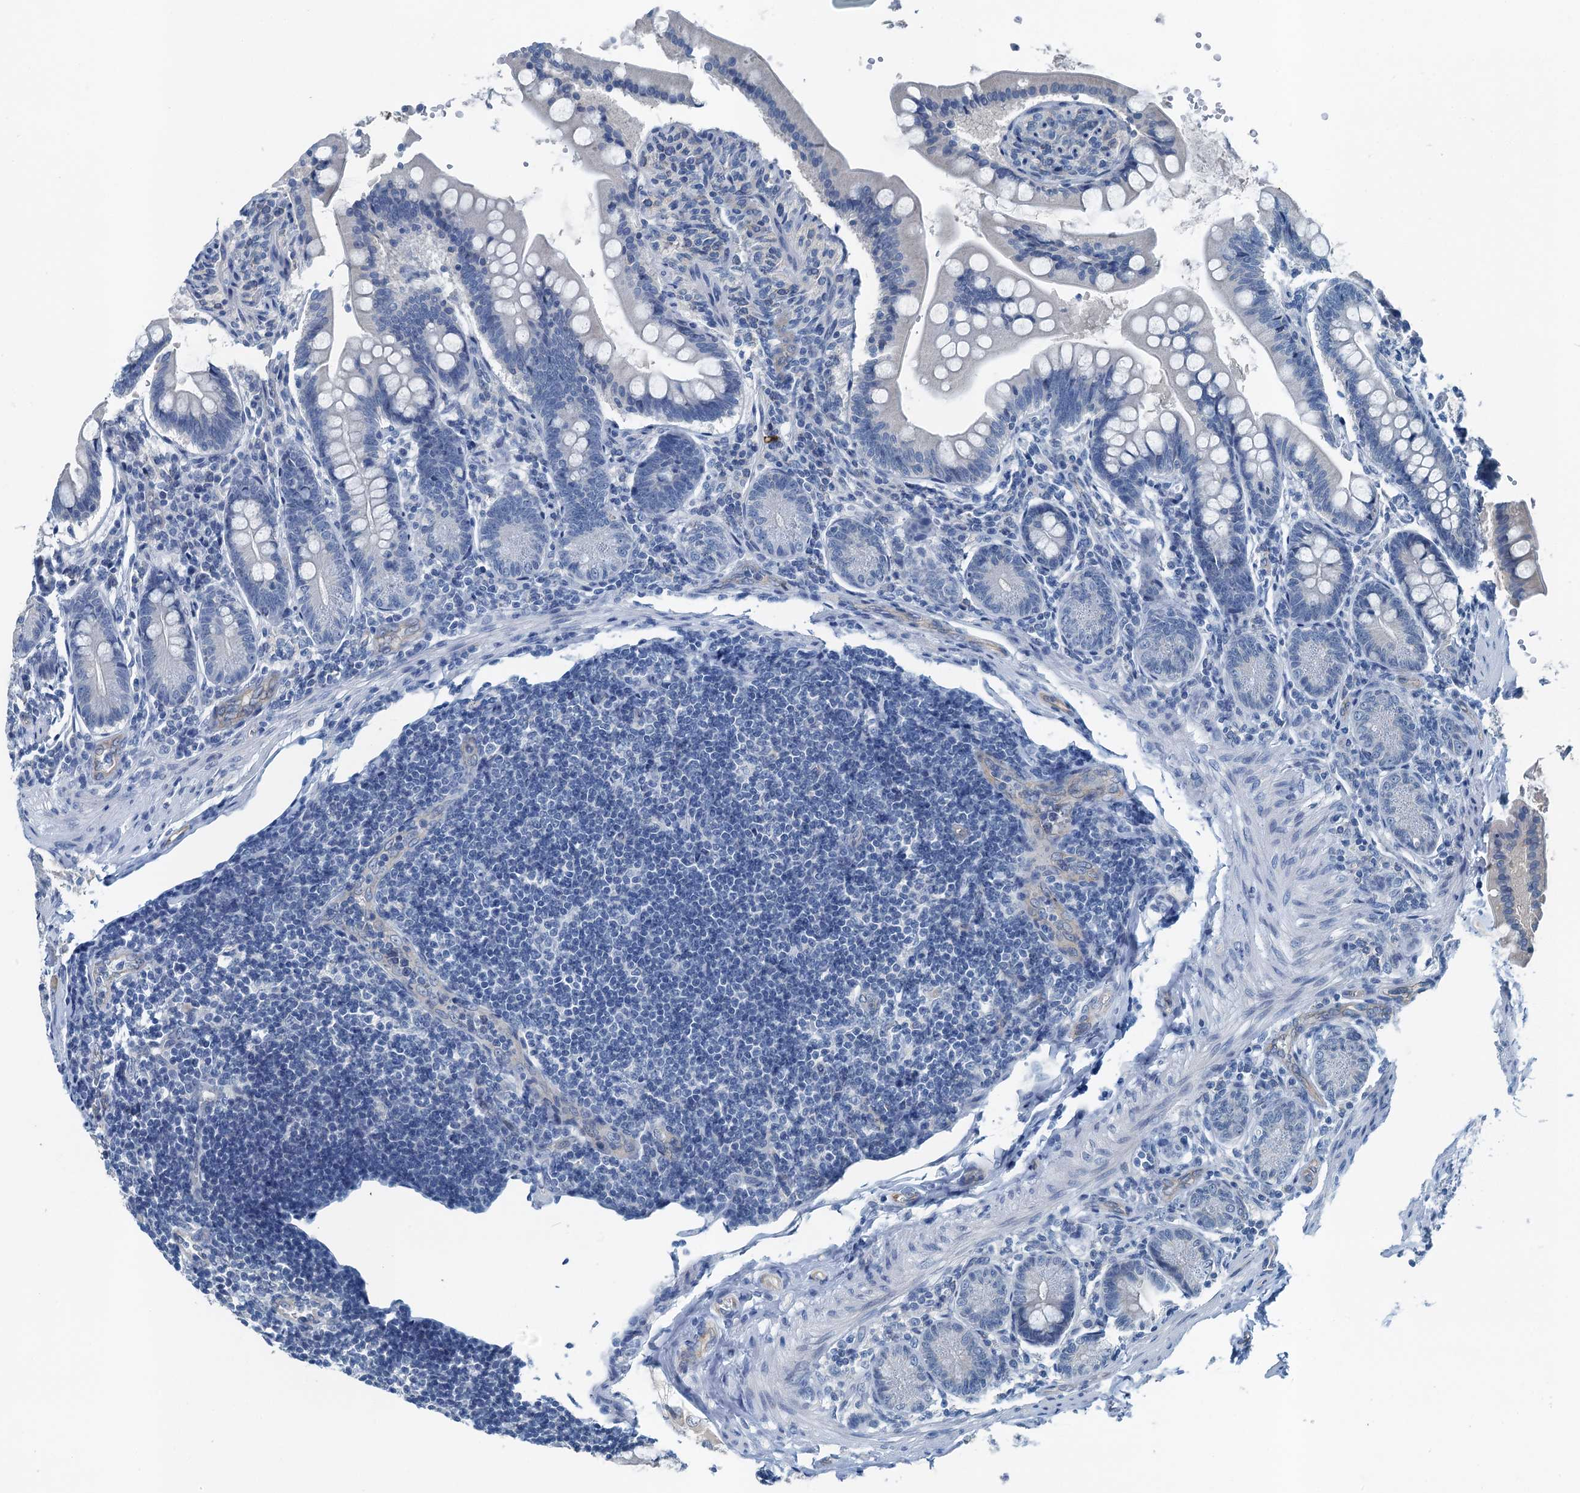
{"staining": {"intensity": "negative", "quantity": "none", "location": "none"}, "tissue": "small intestine", "cell_type": "Glandular cells", "image_type": "normal", "snomed": [{"axis": "morphology", "description": "Normal tissue, NOS"}, {"axis": "topography", "description": "Small intestine"}], "caption": "Glandular cells show no significant protein expression in benign small intestine. (DAB (3,3'-diaminobenzidine) IHC with hematoxylin counter stain).", "gene": "GFOD2", "patient": {"sex": "male", "age": 7}}